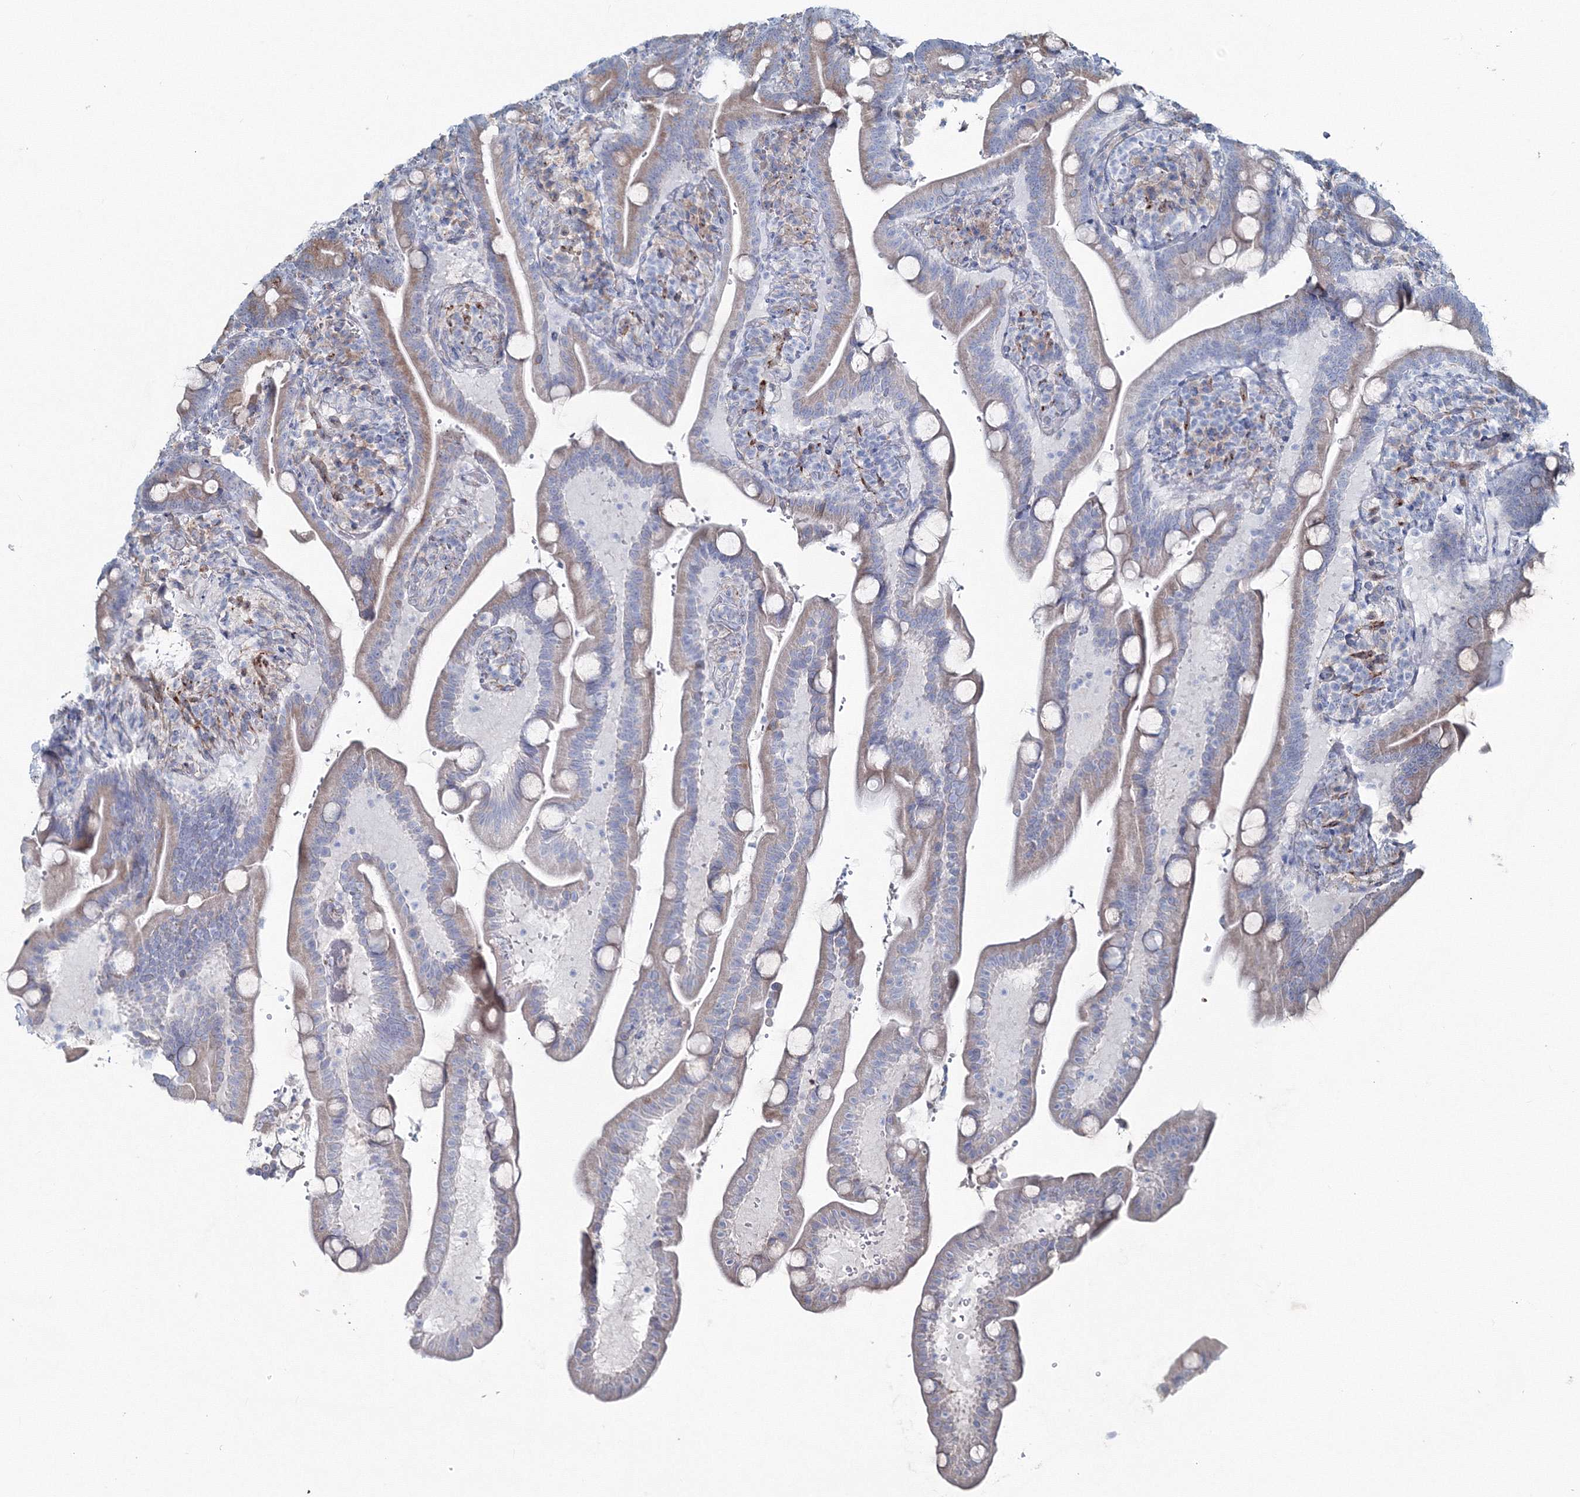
{"staining": {"intensity": "moderate", "quantity": "<25%", "location": "cytoplasmic/membranous"}, "tissue": "duodenum", "cell_type": "Glandular cells", "image_type": "normal", "snomed": [{"axis": "morphology", "description": "Normal tissue, NOS"}, {"axis": "topography", "description": "Duodenum"}], "caption": "Protein expression analysis of normal duodenum shows moderate cytoplasmic/membranous expression in about <25% of glandular cells.", "gene": "ENSG00000285283", "patient": {"sex": "male", "age": 54}}